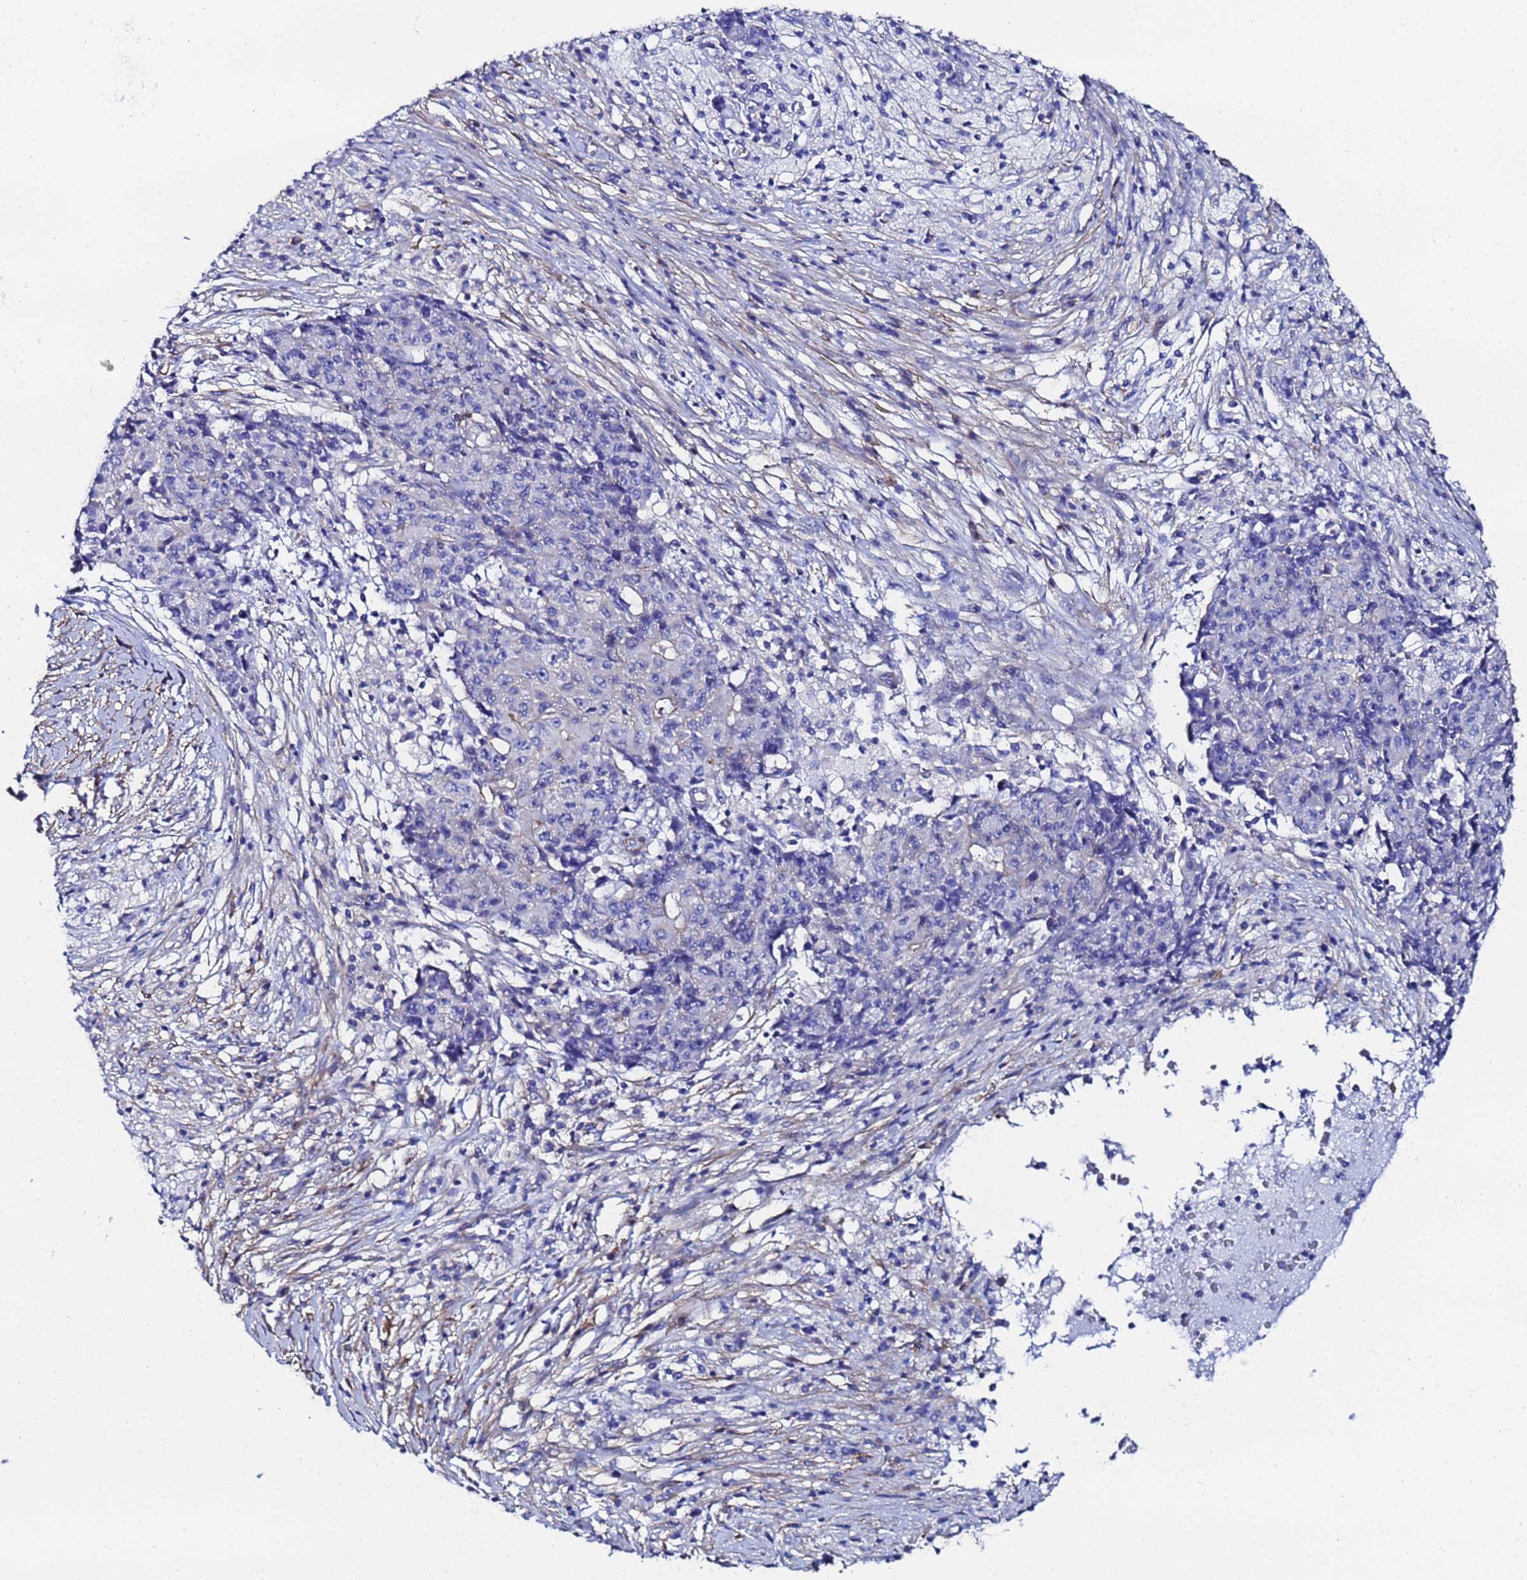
{"staining": {"intensity": "negative", "quantity": "none", "location": "none"}, "tissue": "ovarian cancer", "cell_type": "Tumor cells", "image_type": "cancer", "snomed": [{"axis": "morphology", "description": "Carcinoma, endometroid"}, {"axis": "topography", "description": "Ovary"}], "caption": "IHC of human ovarian endometroid carcinoma shows no expression in tumor cells. (DAB immunohistochemistry (IHC), high magnification).", "gene": "RAB39B", "patient": {"sex": "female", "age": 42}}